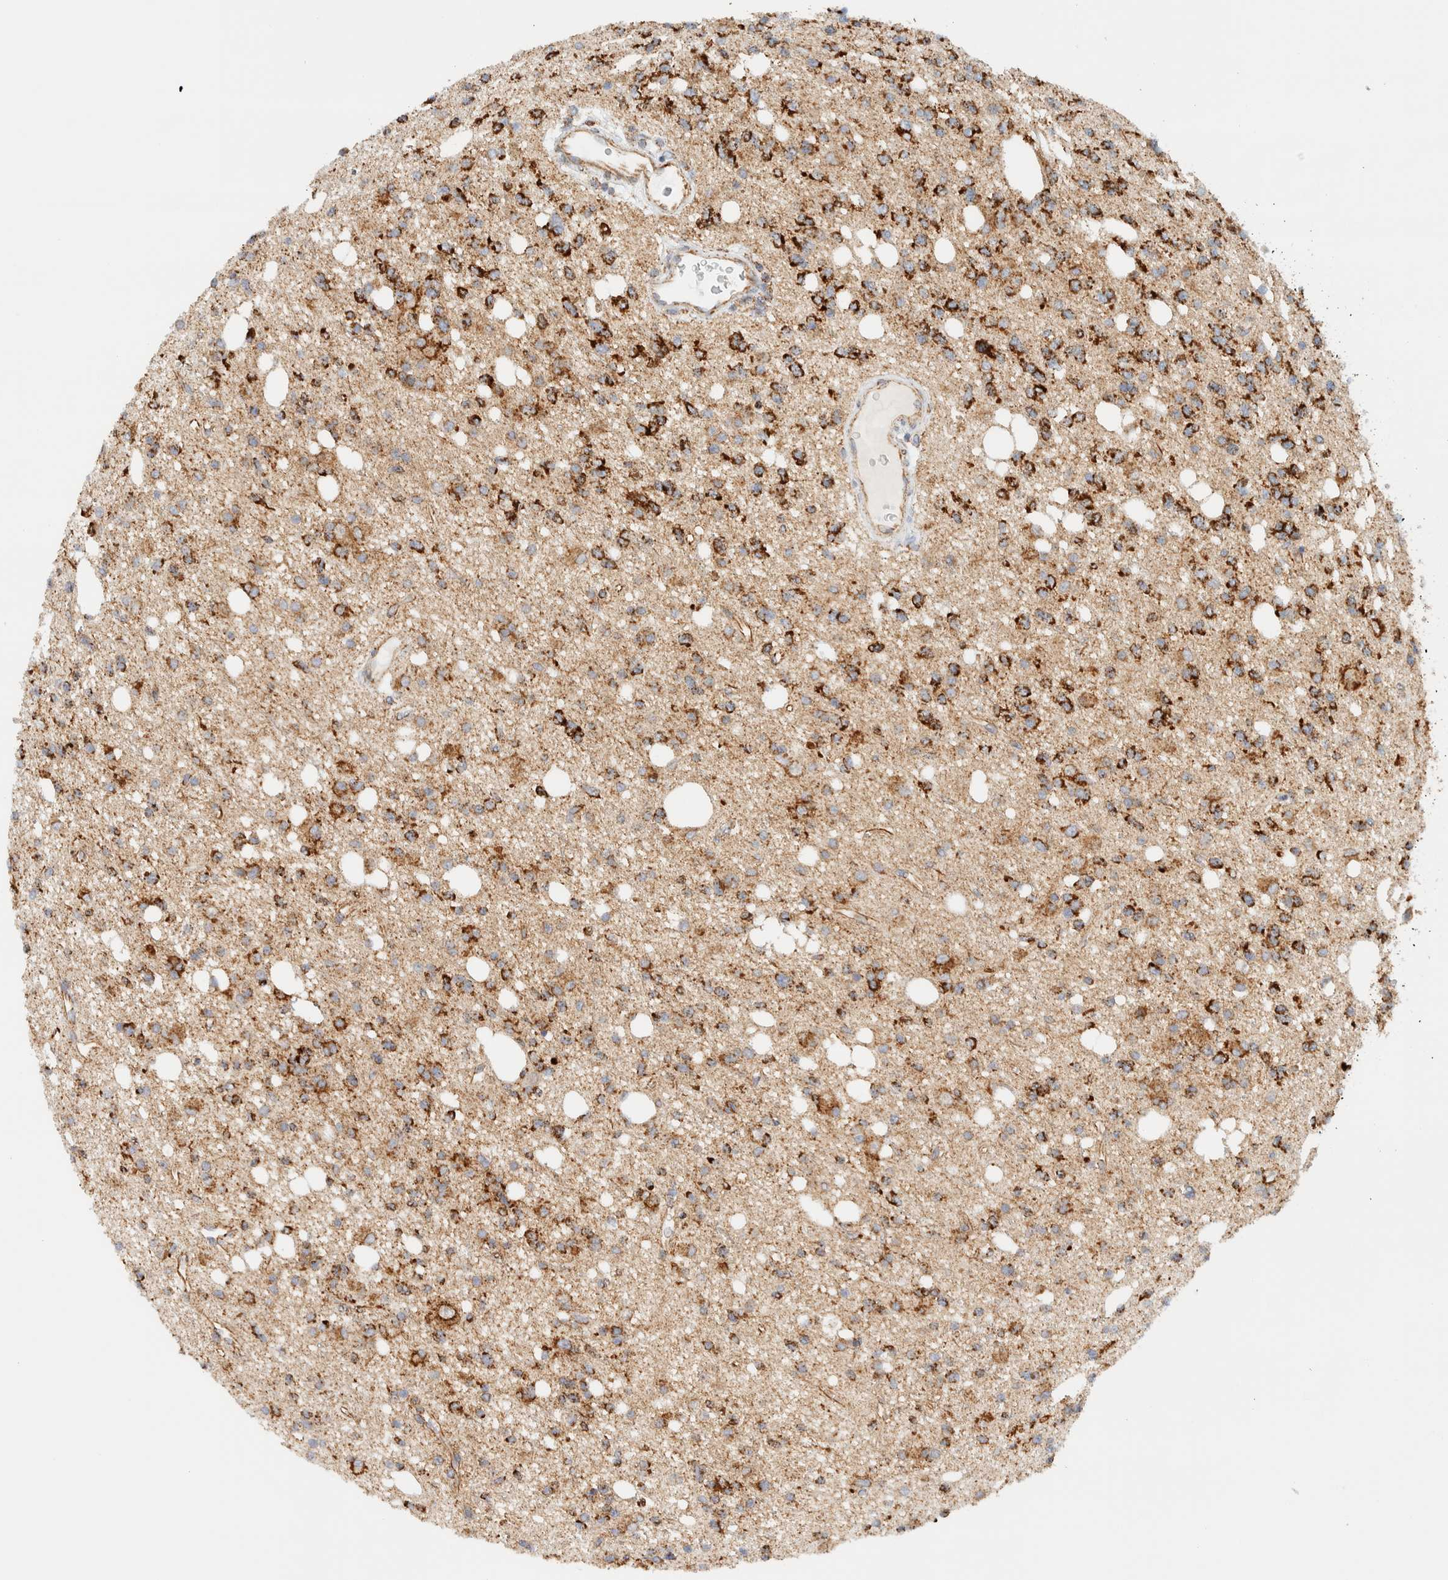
{"staining": {"intensity": "strong", "quantity": ">75%", "location": "cytoplasmic/membranous"}, "tissue": "glioma", "cell_type": "Tumor cells", "image_type": "cancer", "snomed": [{"axis": "morphology", "description": "Glioma, malignant, High grade"}, {"axis": "topography", "description": "Brain"}], "caption": "A high-resolution histopathology image shows IHC staining of malignant high-grade glioma, which shows strong cytoplasmic/membranous expression in approximately >75% of tumor cells.", "gene": "KIFAP3", "patient": {"sex": "female", "age": 62}}